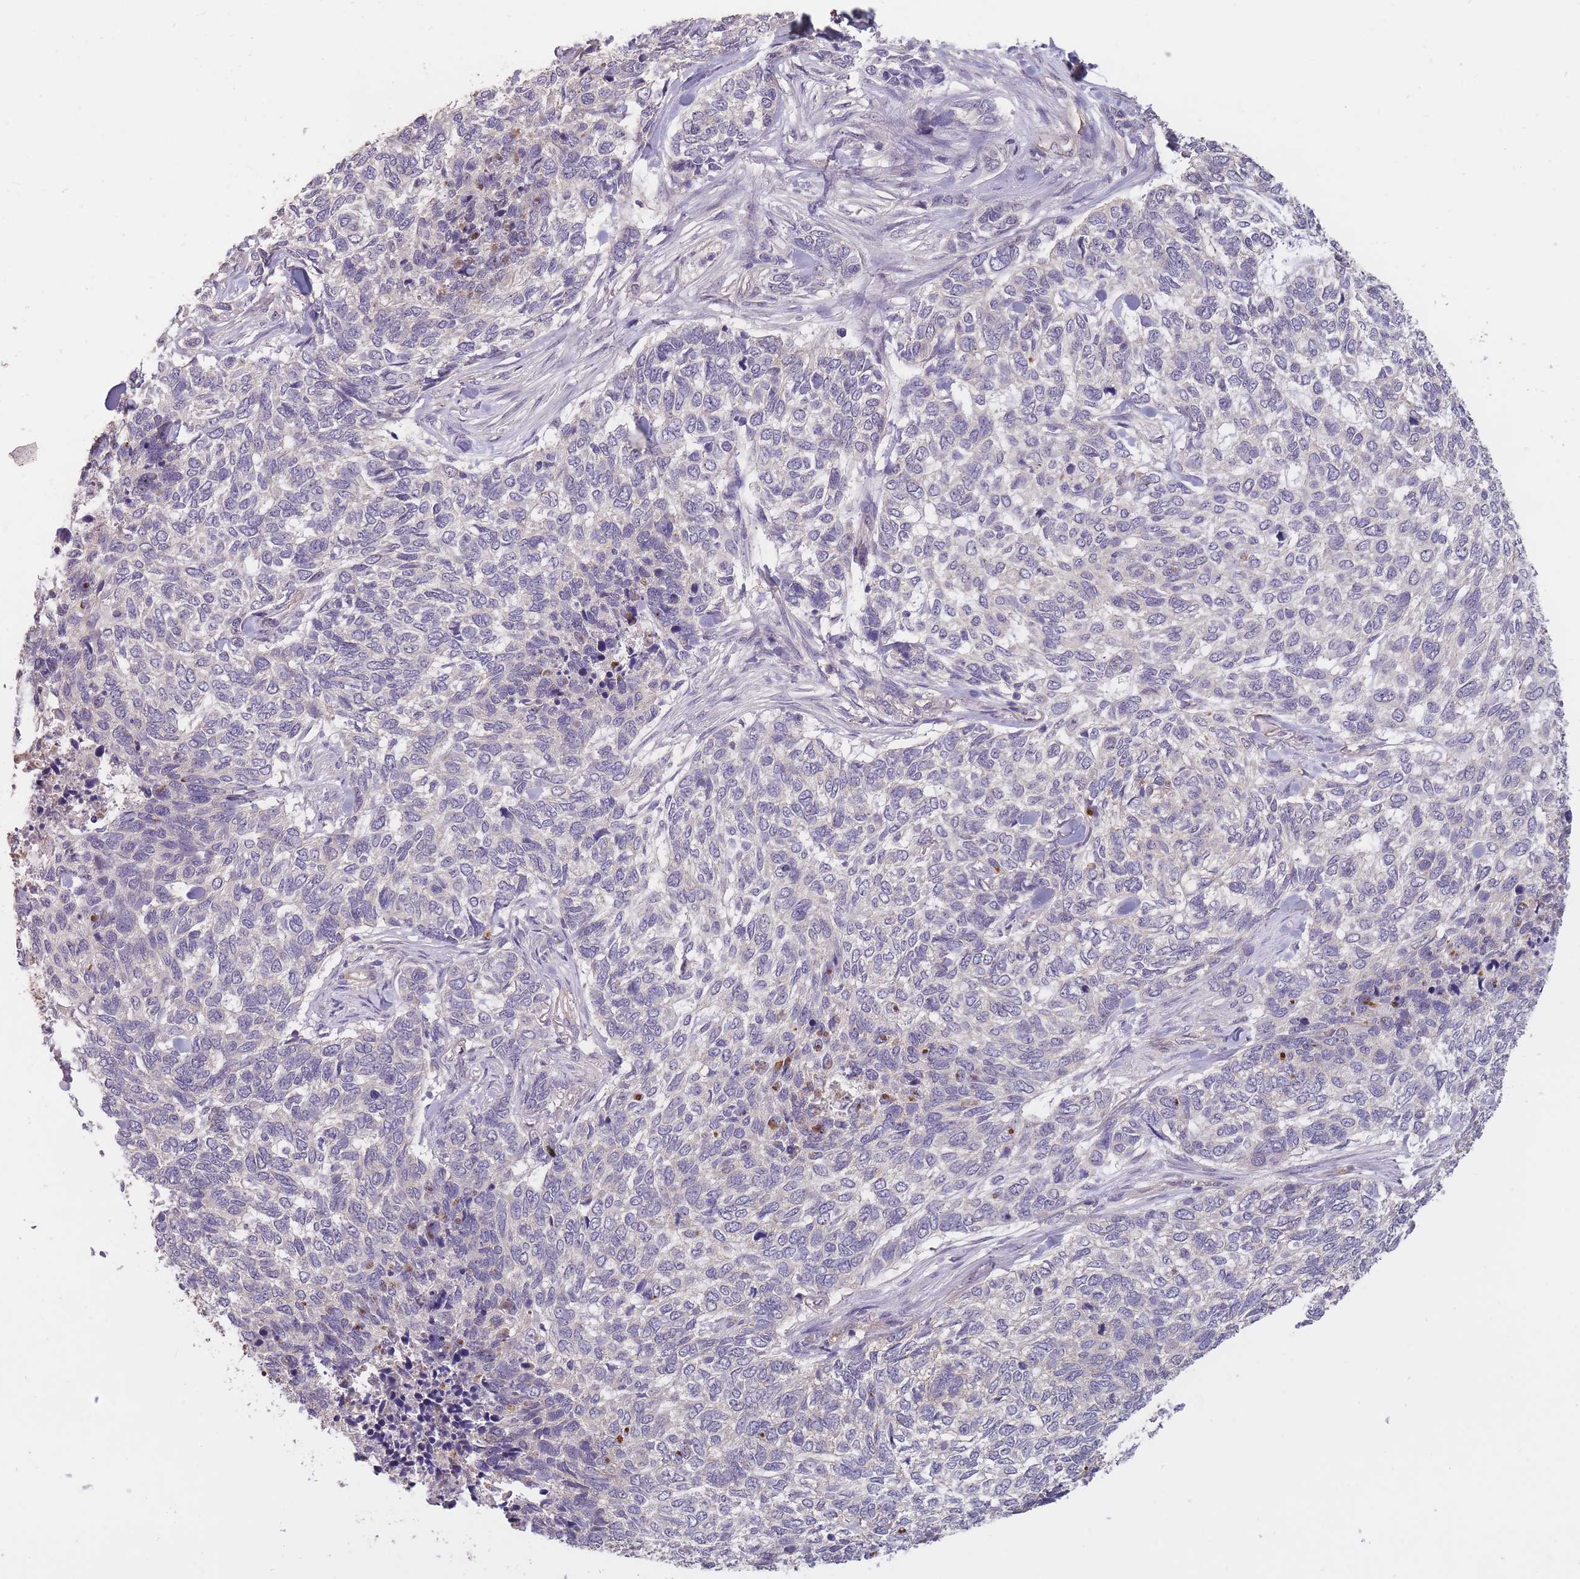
{"staining": {"intensity": "negative", "quantity": "none", "location": "none"}, "tissue": "skin cancer", "cell_type": "Tumor cells", "image_type": "cancer", "snomed": [{"axis": "morphology", "description": "Basal cell carcinoma"}, {"axis": "topography", "description": "Skin"}], "caption": "IHC micrograph of skin cancer (basal cell carcinoma) stained for a protein (brown), which displays no expression in tumor cells. The staining was performed using DAB (3,3'-diaminobenzidine) to visualize the protein expression in brown, while the nuclei were stained in blue with hematoxylin (Magnification: 20x).", "gene": "KIAA1755", "patient": {"sex": "female", "age": 65}}